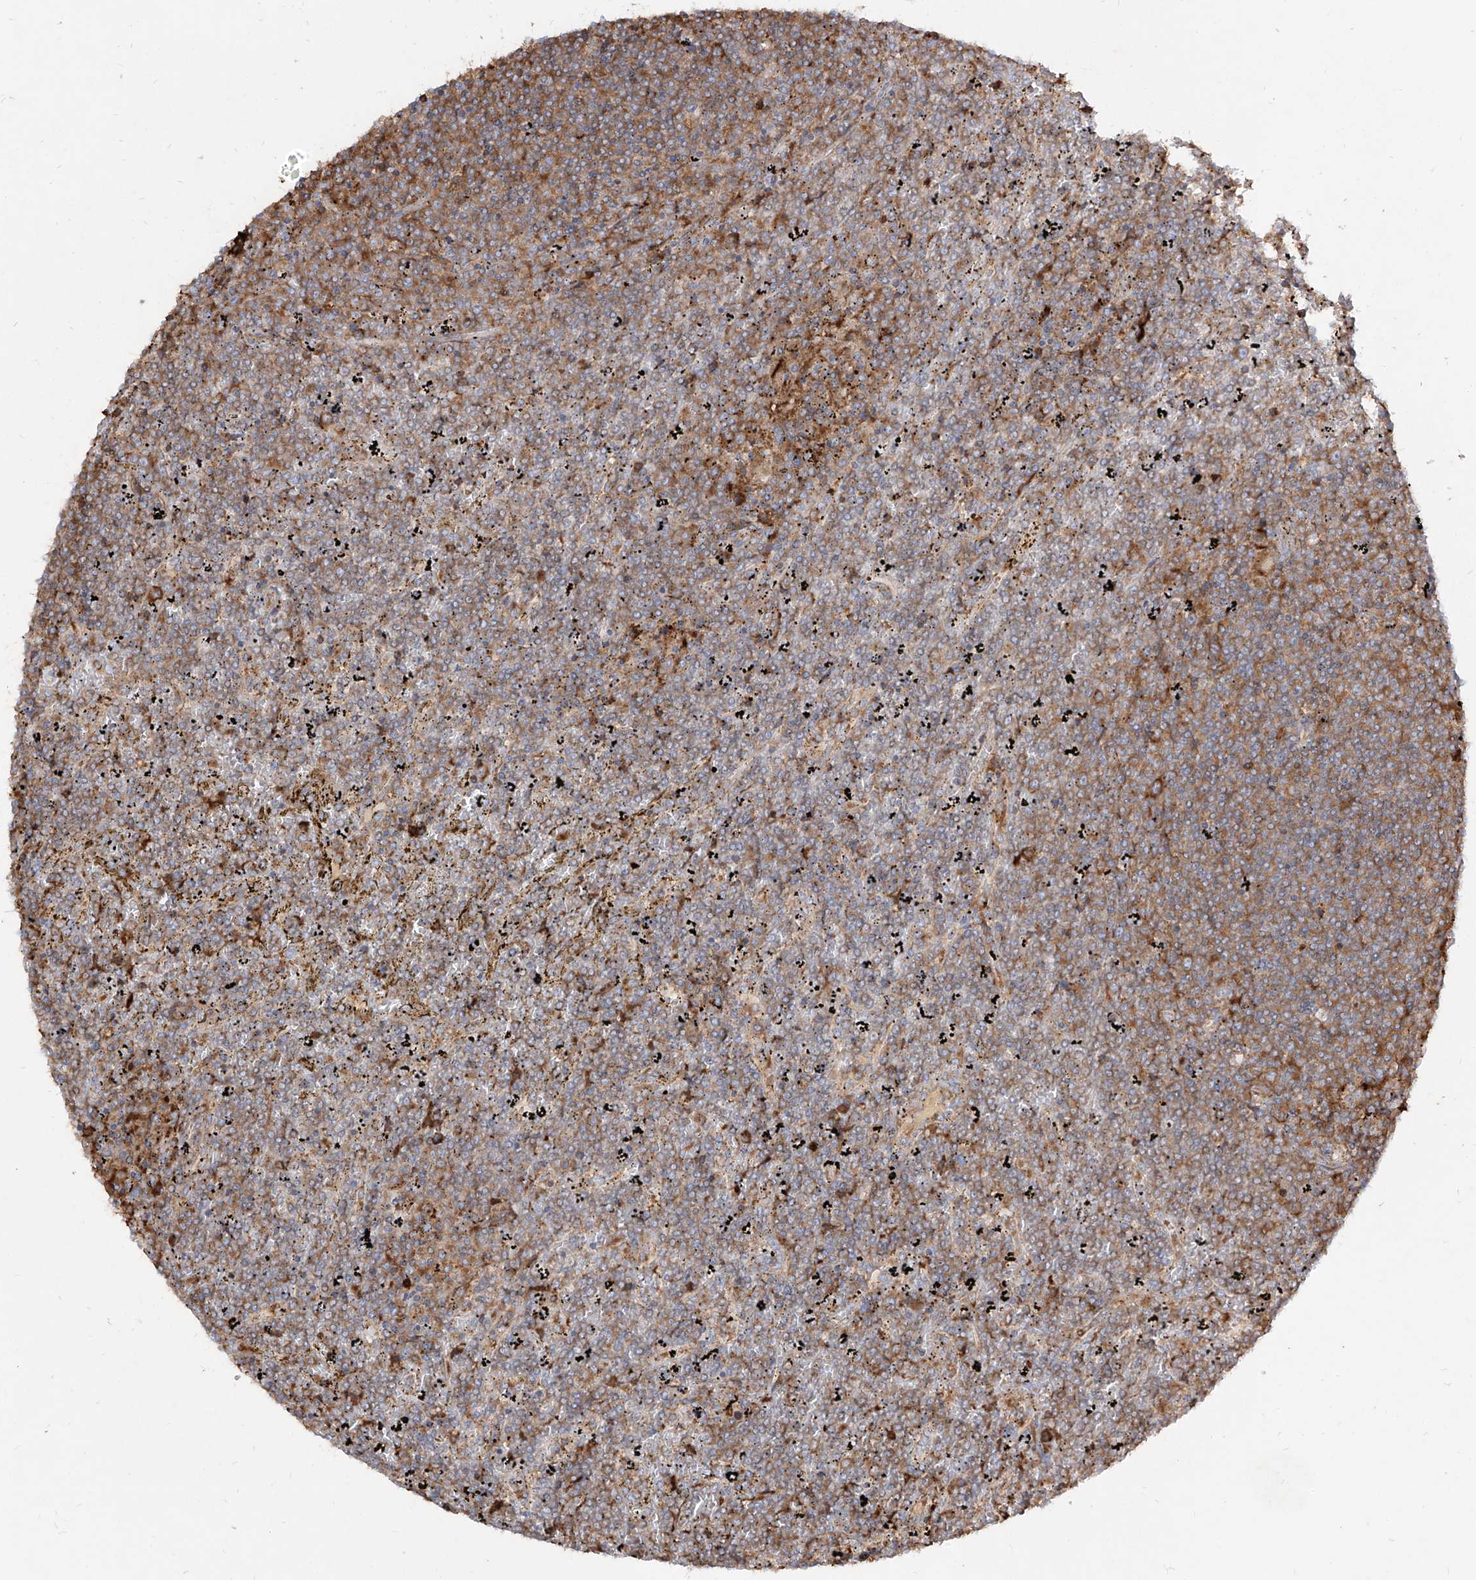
{"staining": {"intensity": "moderate", "quantity": ">75%", "location": "cytoplasmic/membranous"}, "tissue": "lymphoma", "cell_type": "Tumor cells", "image_type": "cancer", "snomed": [{"axis": "morphology", "description": "Malignant lymphoma, non-Hodgkin's type, Low grade"}, {"axis": "topography", "description": "Spleen"}], "caption": "The immunohistochemical stain labels moderate cytoplasmic/membranous positivity in tumor cells of malignant lymphoma, non-Hodgkin's type (low-grade) tissue.", "gene": "RPS25", "patient": {"sex": "female", "age": 19}}